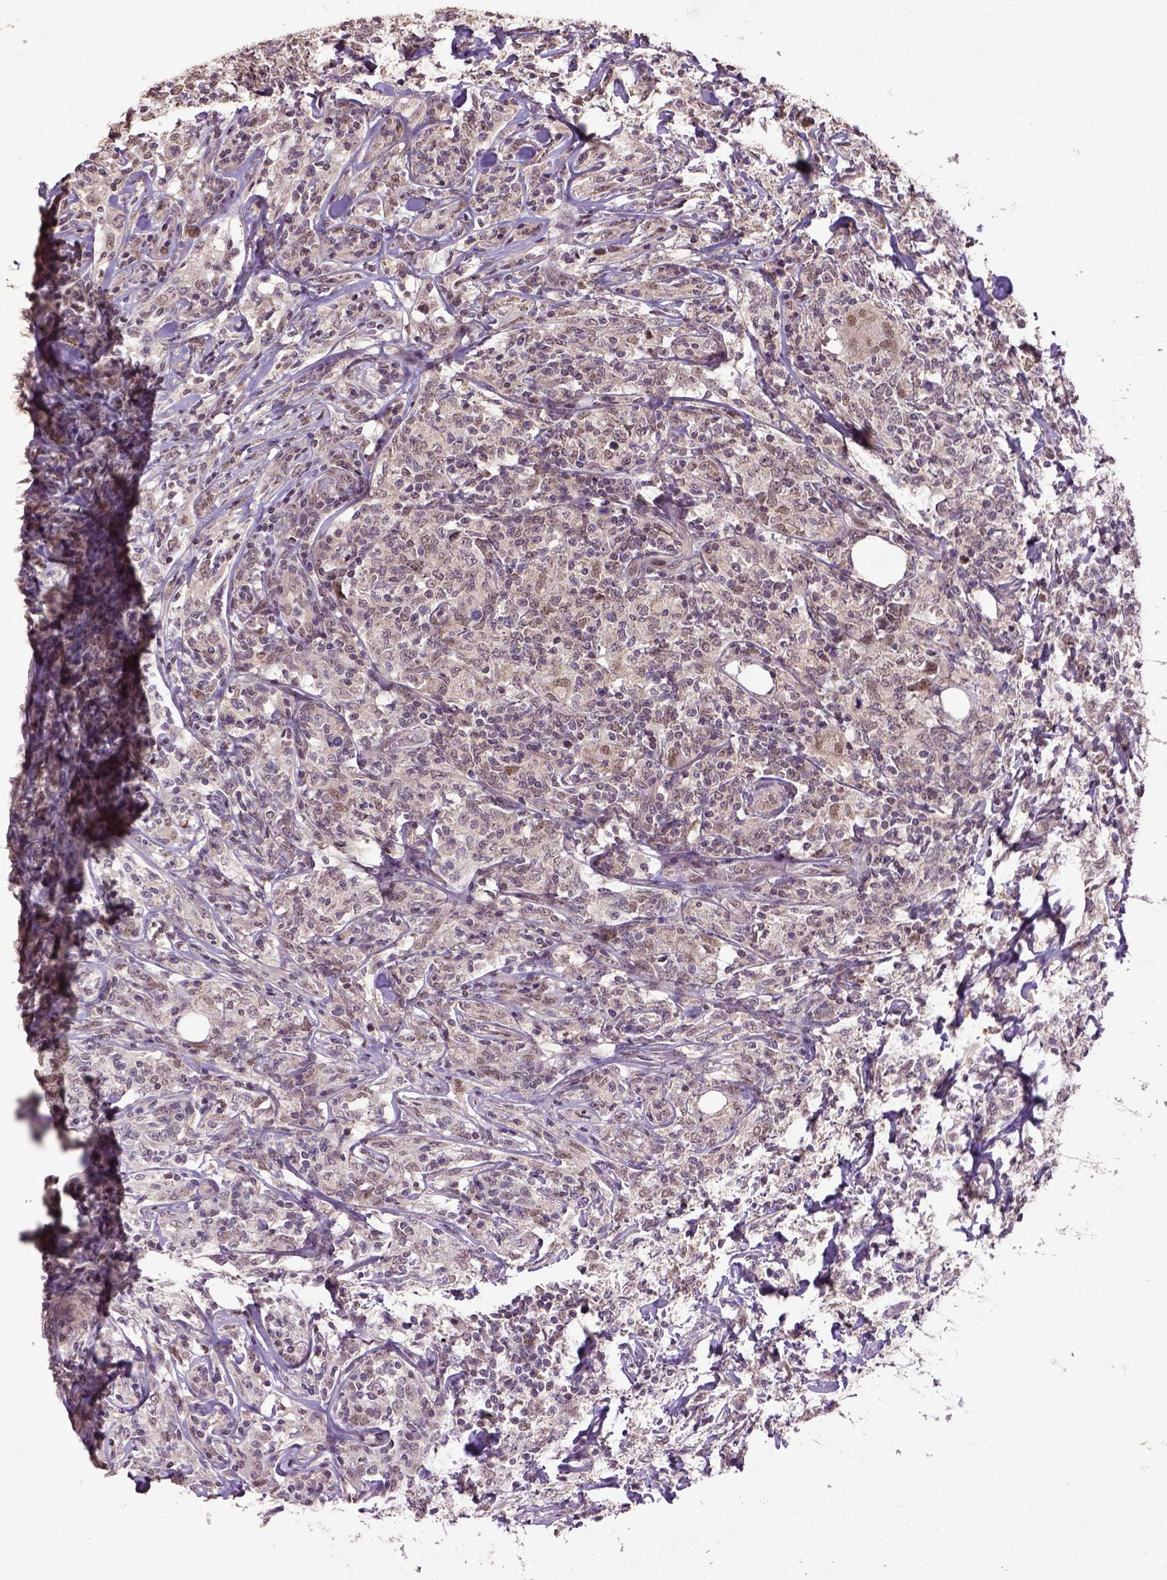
{"staining": {"intensity": "weak", "quantity": ">75%", "location": "cytoplasmic/membranous"}, "tissue": "lymphoma", "cell_type": "Tumor cells", "image_type": "cancer", "snomed": [{"axis": "morphology", "description": "Malignant lymphoma, non-Hodgkin's type, High grade"}, {"axis": "topography", "description": "Lymph node"}], "caption": "DAB (3,3'-diaminobenzidine) immunohistochemical staining of human lymphoma shows weak cytoplasmic/membranous protein staining in about >75% of tumor cells.", "gene": "UBA3", "patient": {"sex": "female", "age": 84}}